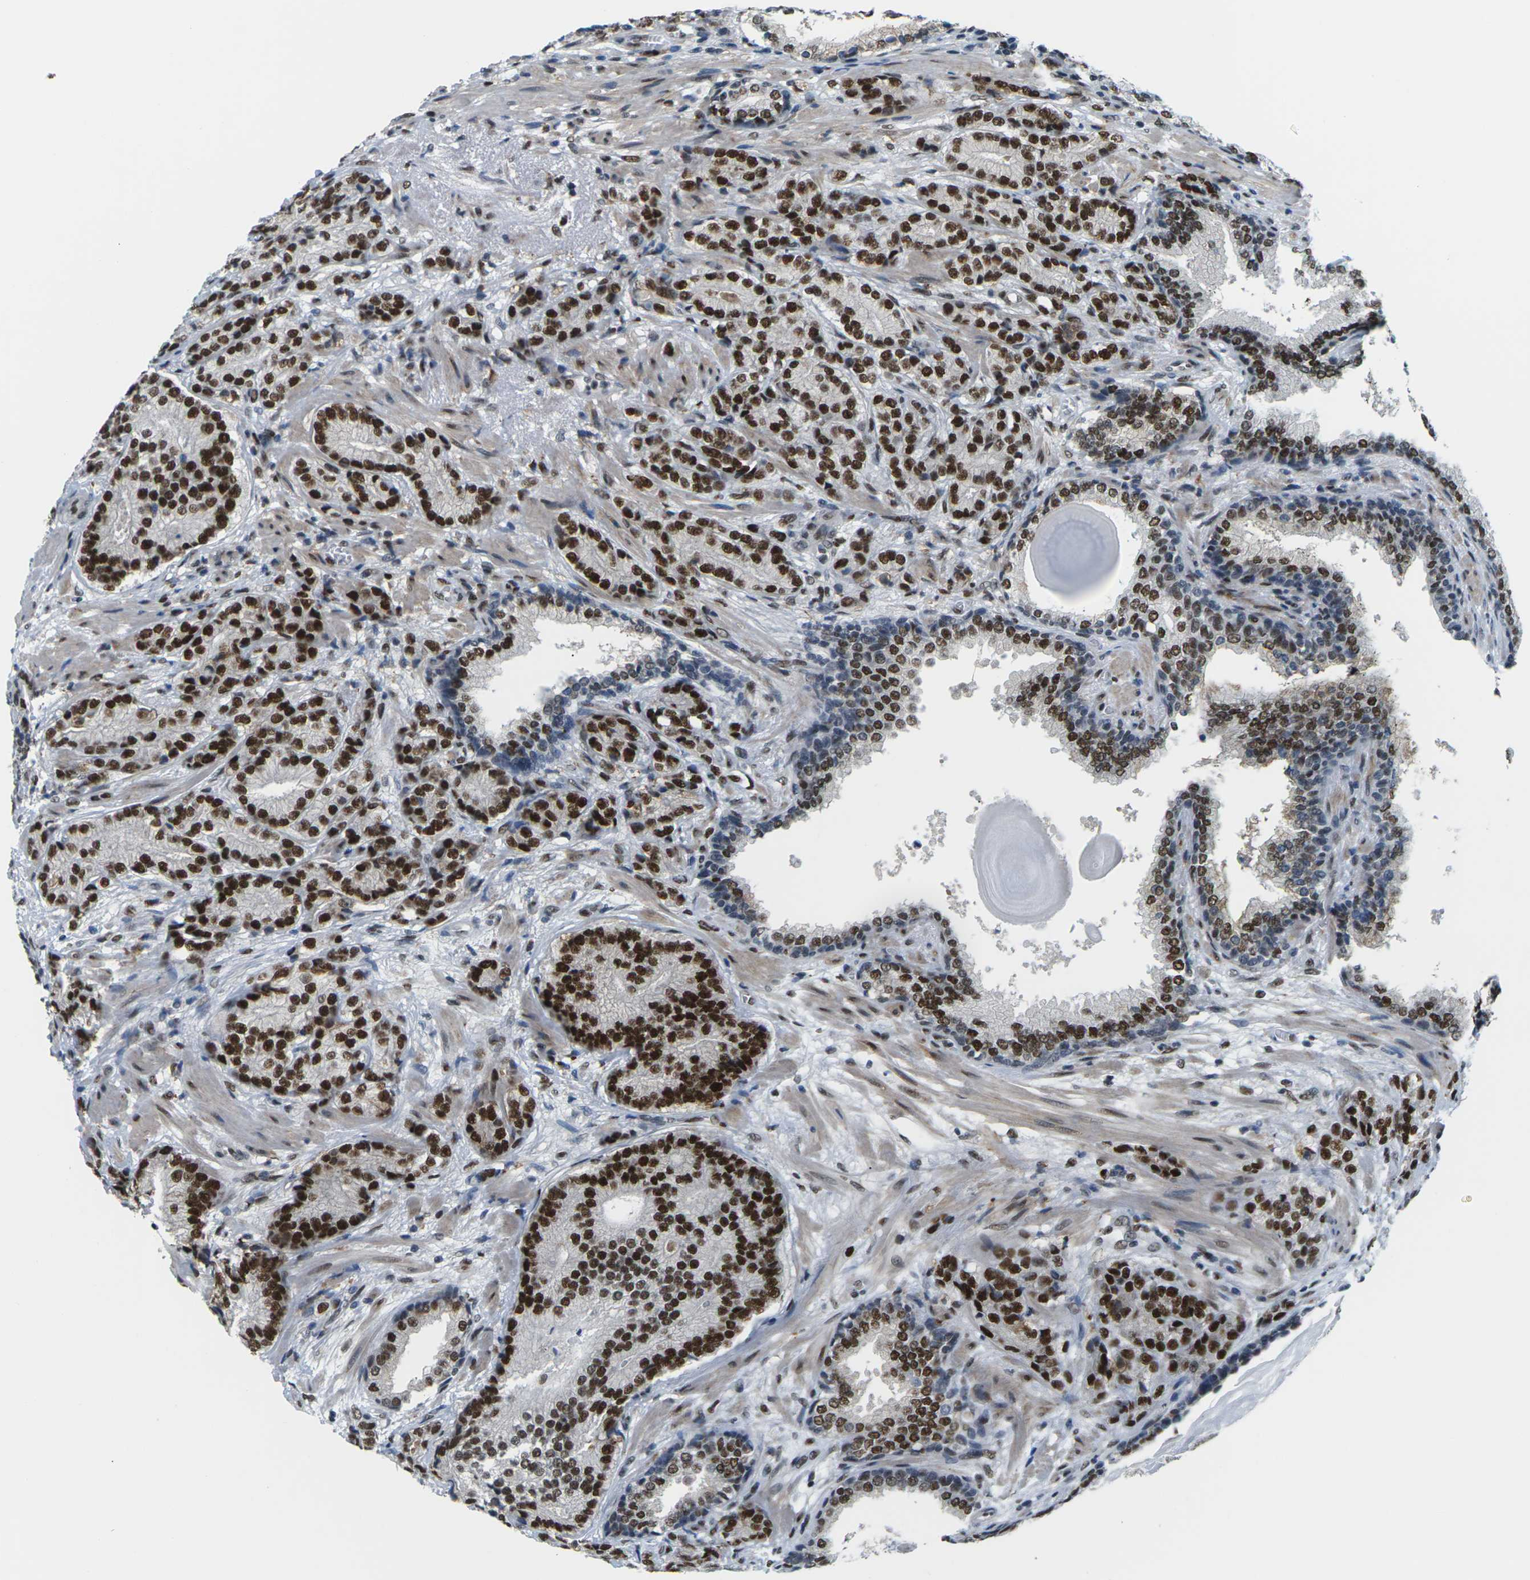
{"staining": {"intensity": "strong", "quantity": ">75%", "location": "nuclear"}, "tissue": "prostate cancer", "cell_type": "Tumor cells", "image_type": "cancer", "snomed": [{"axis": "morphology", "description": "Adenocarcinoma, High grade"}, {"axis": "topography", "description": "Prostate"}], "caption": "Protein staining of prostate high-grade adenocarcinoma tissue reveals strong nuclear expression in about >75% of tumor cells. (DAB IHC with brightfield microscopy, high magnification).", "gene": "PSME3", "patient": {"sex": "male", "age": 61}}